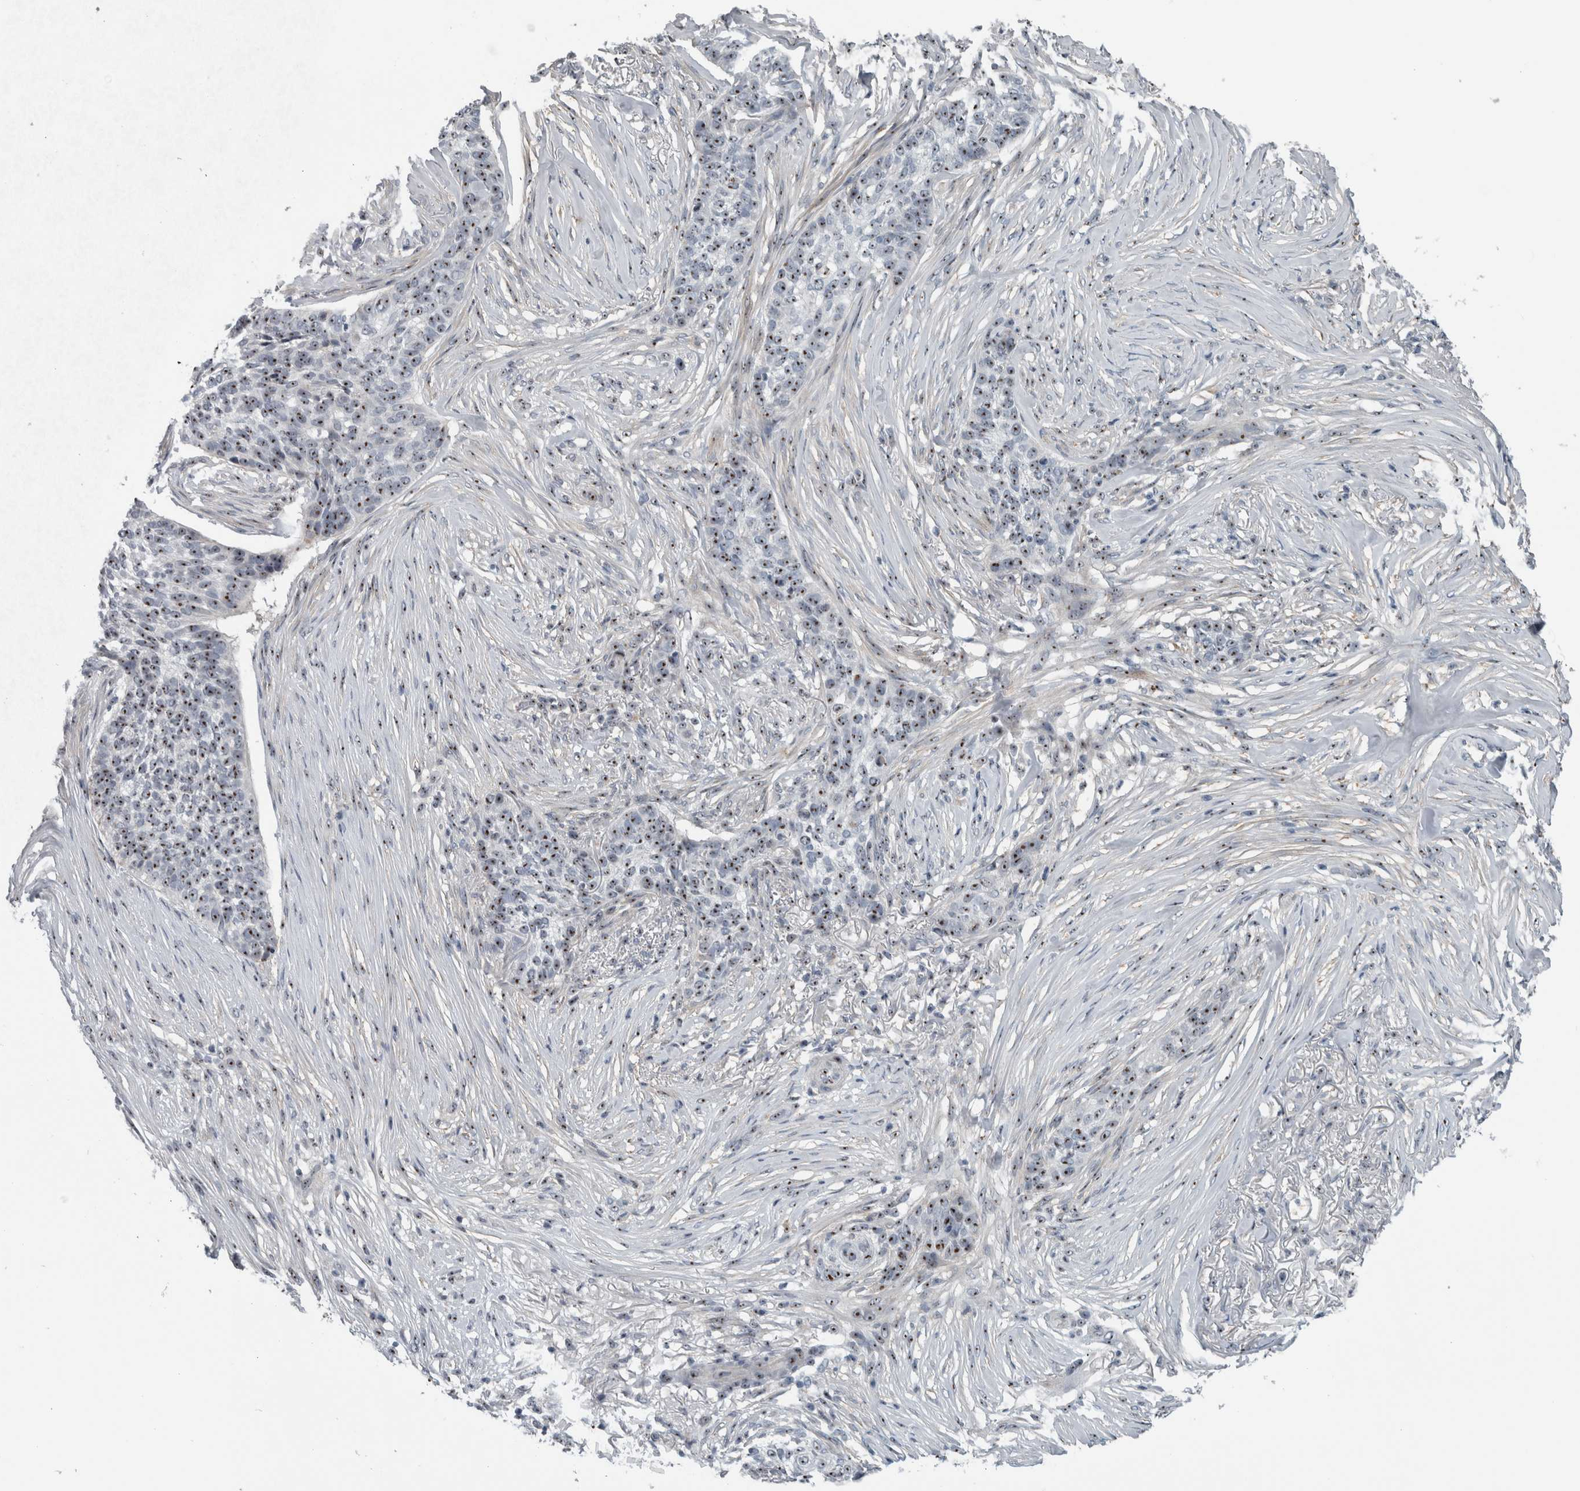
{"staining": {"intensity": "moderate", "quantity": ">75%", "location": "nuclear"}, "tissue": "skin cancer", "cell_type": "Tumor cells", "image_type": "cancer", "snomed": [{"axis": "morphology", "description": "Basal cell carcinoma"}, {"axis": "topography", "description": "Skin"}], "caption": "Protein positivity by immunohistochemistry (IHC) reveals moderate nuclear expression in approximately >75% of tumor cells in skin cancer. (IHC, brightfield microscopy, high magnification).", "gene": "UTP6", "patient": {"sex": "male", "age": 85}}